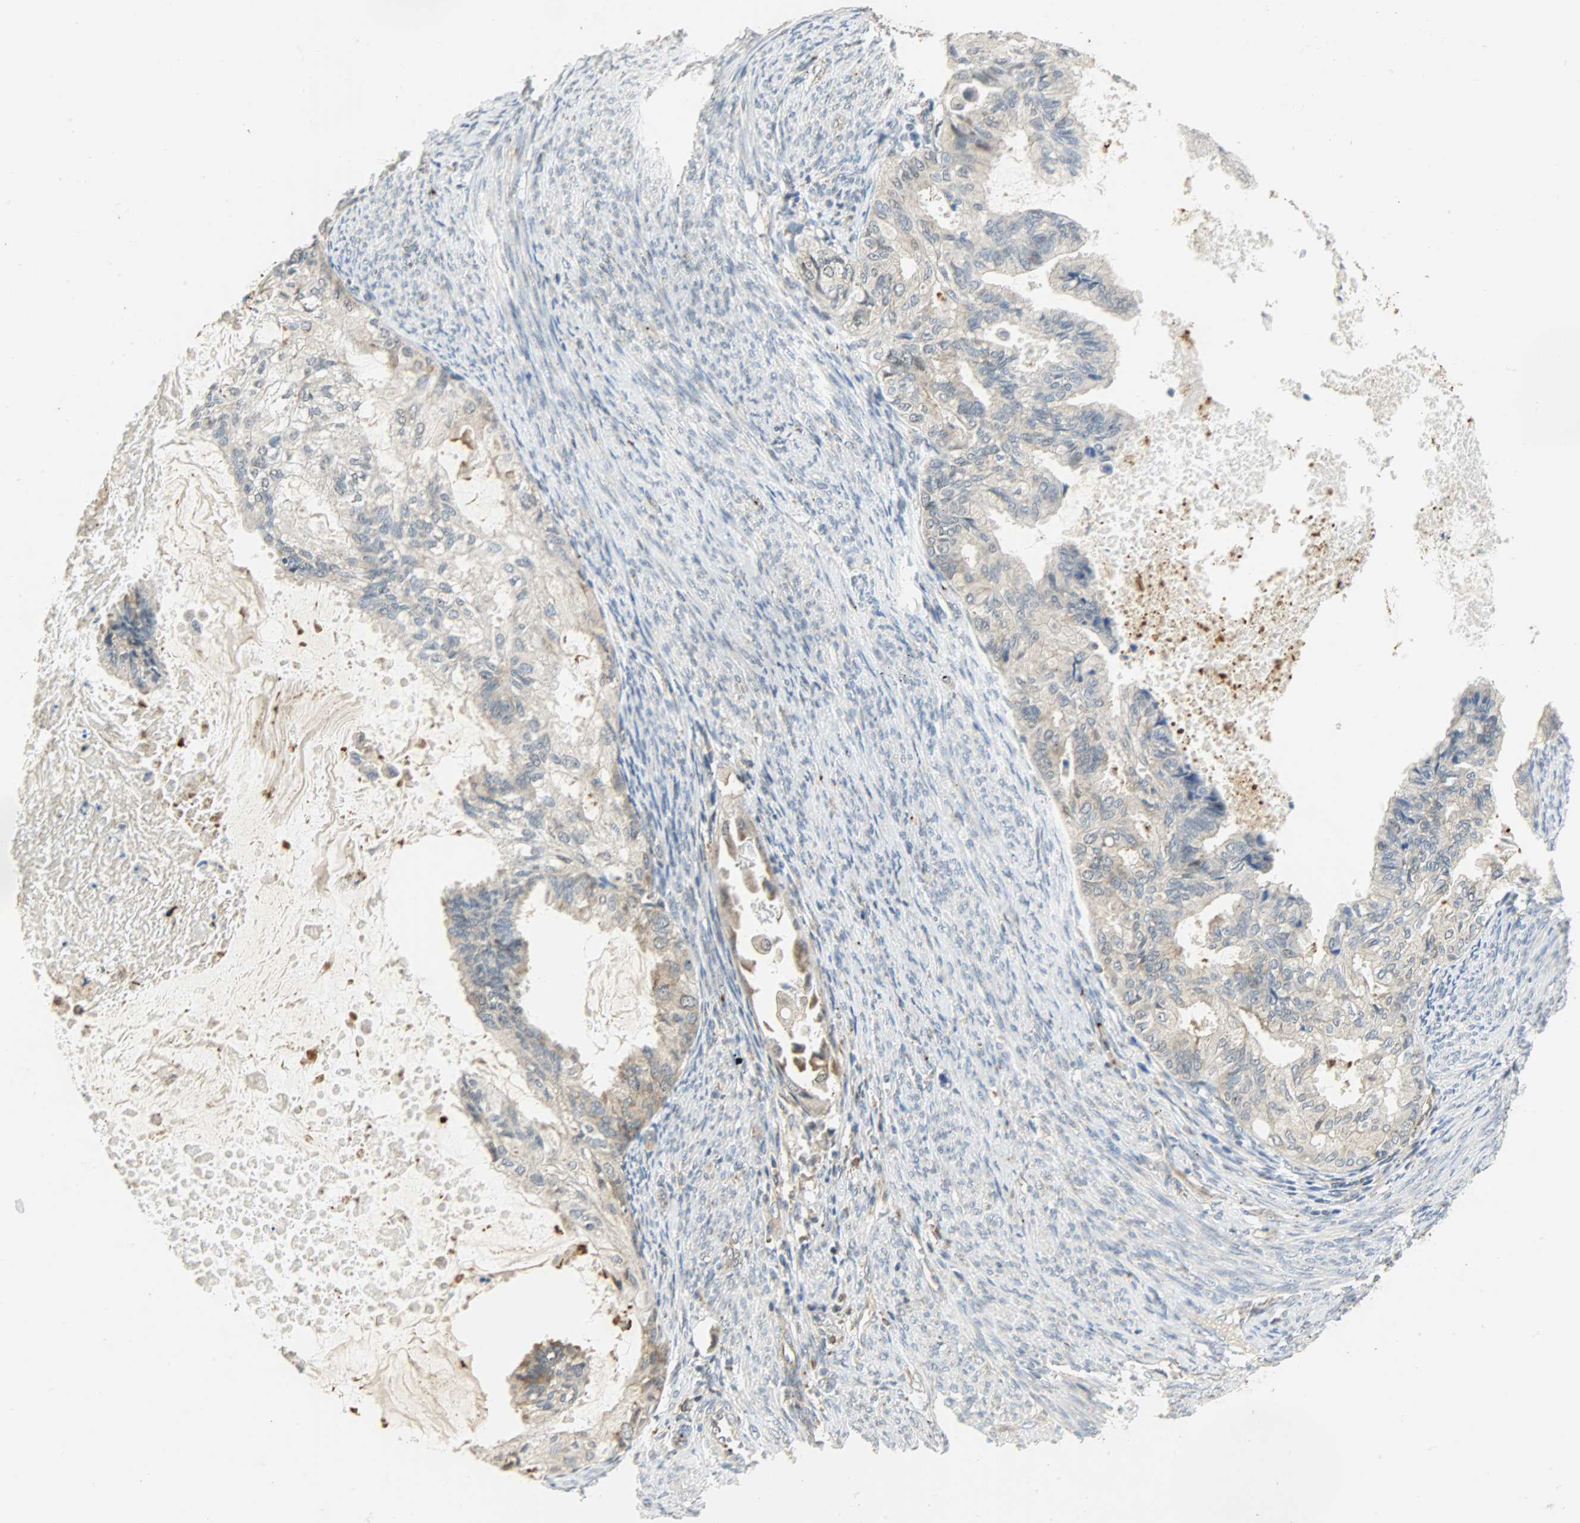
{"staining": {"intensity": "weak", "quantity": ">75%", "location": "cytoplasmic/membranous"}, "tissue": "cervical cancer", "cell_type": "Tumor cells", "image_type": "cancer", "snomed": [{"axis": "morphology", "description": "Normal tissue, NOS"}, {"axis": "morphology", "description": "Adenocarcinoma, NOS"}, {"axis": "topography", "description": "Cervix"}, {"axis": "topography", "description": "Endometrium"}], "caption": "Cervical cancer (adenocarcinoma) was stained to show a protein in brown. There is low levels of weak cytoplasmic/membranous staining in about >75% of tumor cells.", "gene": "GIT2", "patient": {"sex": "female", "age": 86}}